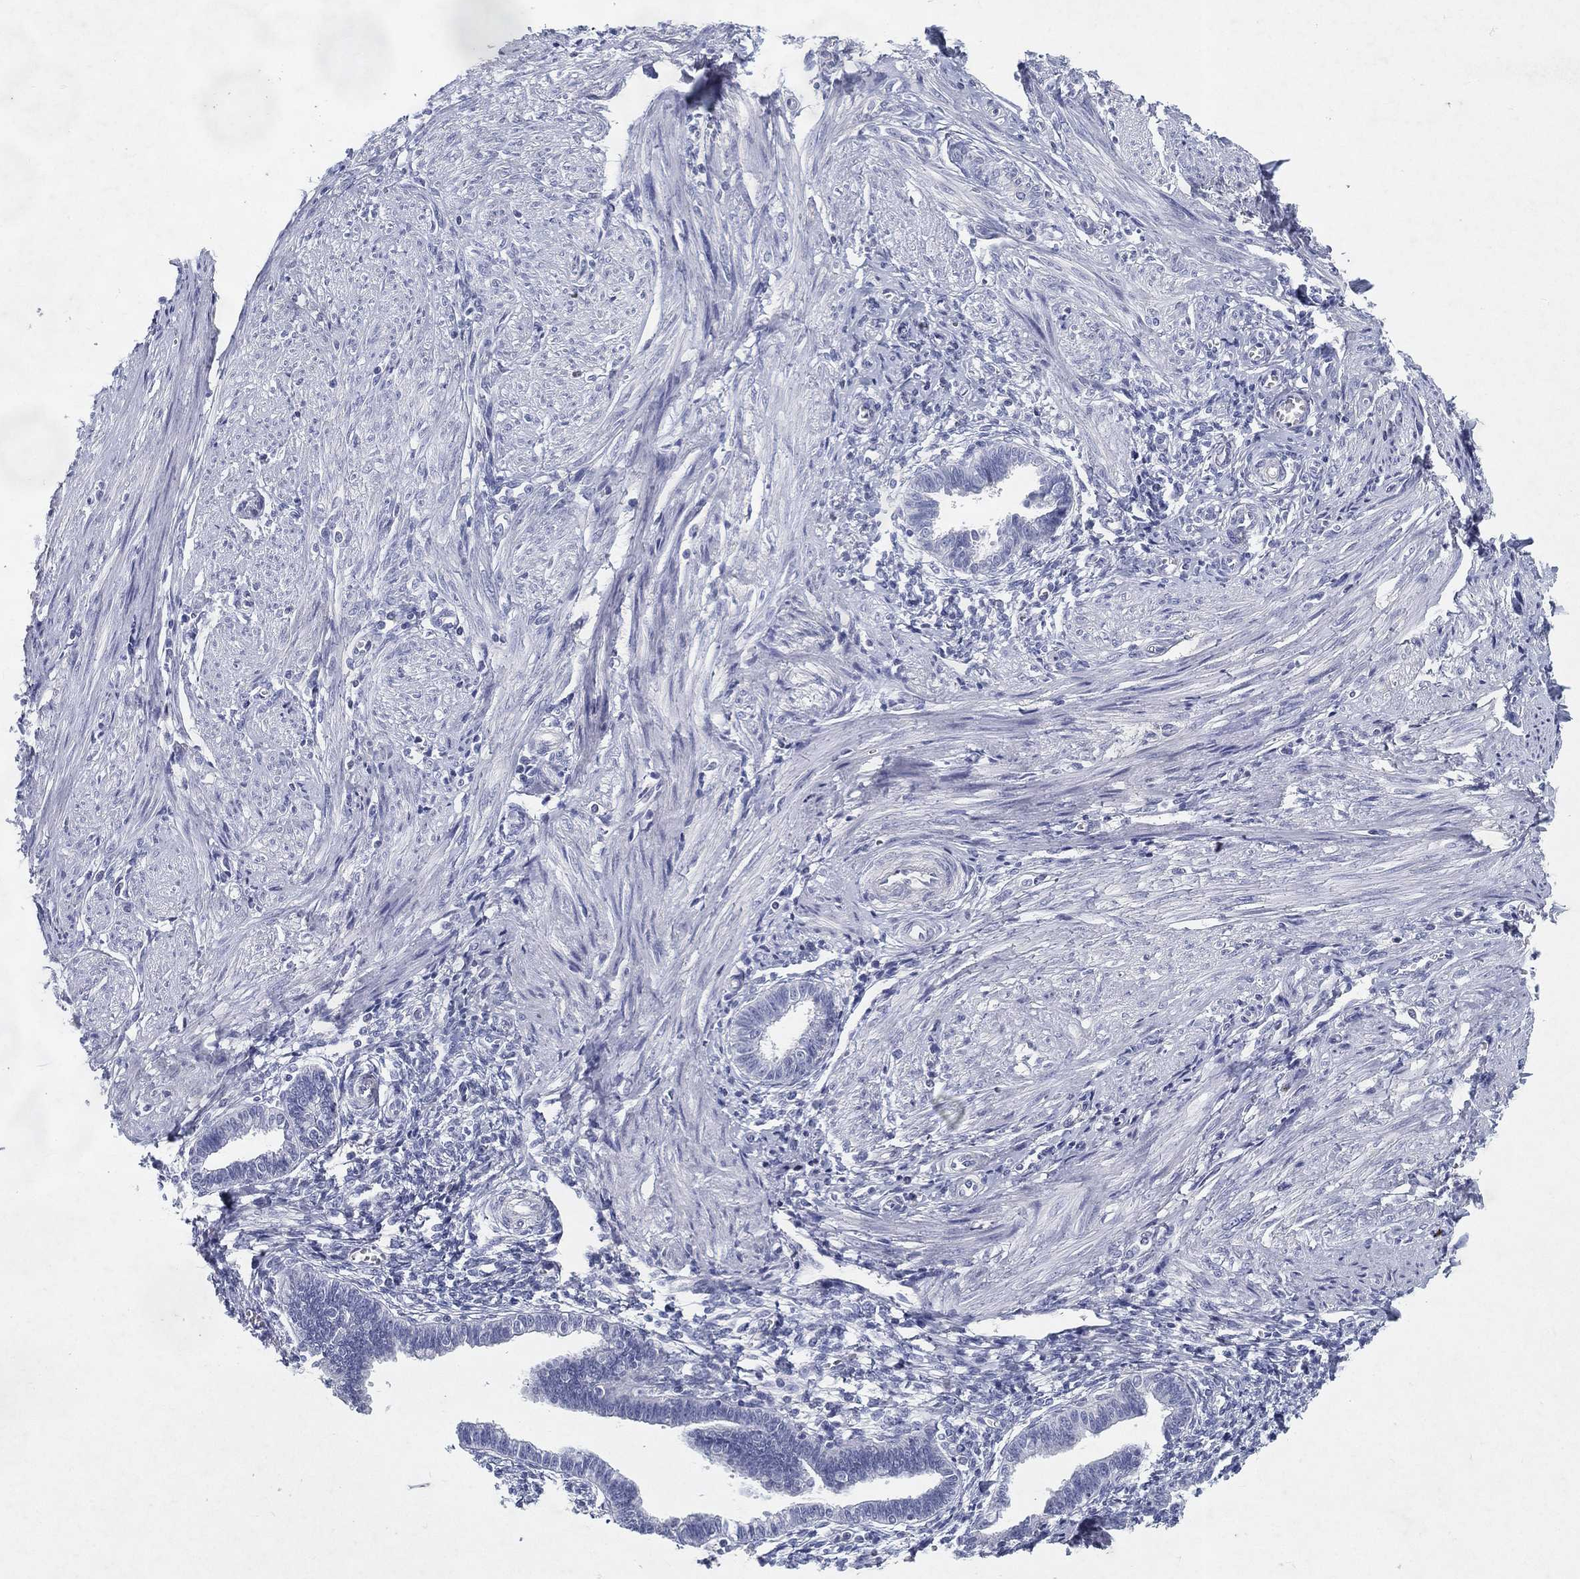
{"staining": {"intensity": "negative", "quantity": "none", "location": "none"}, "tissue": "endometrium", "cell_type": "Cells in endometrial stroma", "image_type": "normal", "snomed": [{"axis": "morphology", "description": "Normal tissue, NOS"}, {"axis": "topography", "description": "Cervix"}, {"axis": "topography", "description": "Endometrium"}], "caption": "High power microscopy micrograph of an IHC histopathology image of benign endometrium, revealing no significant staining in cells in endometrial stroma.", "gene": "RGS13", "patient": {"sex": "female", "age": 37}}